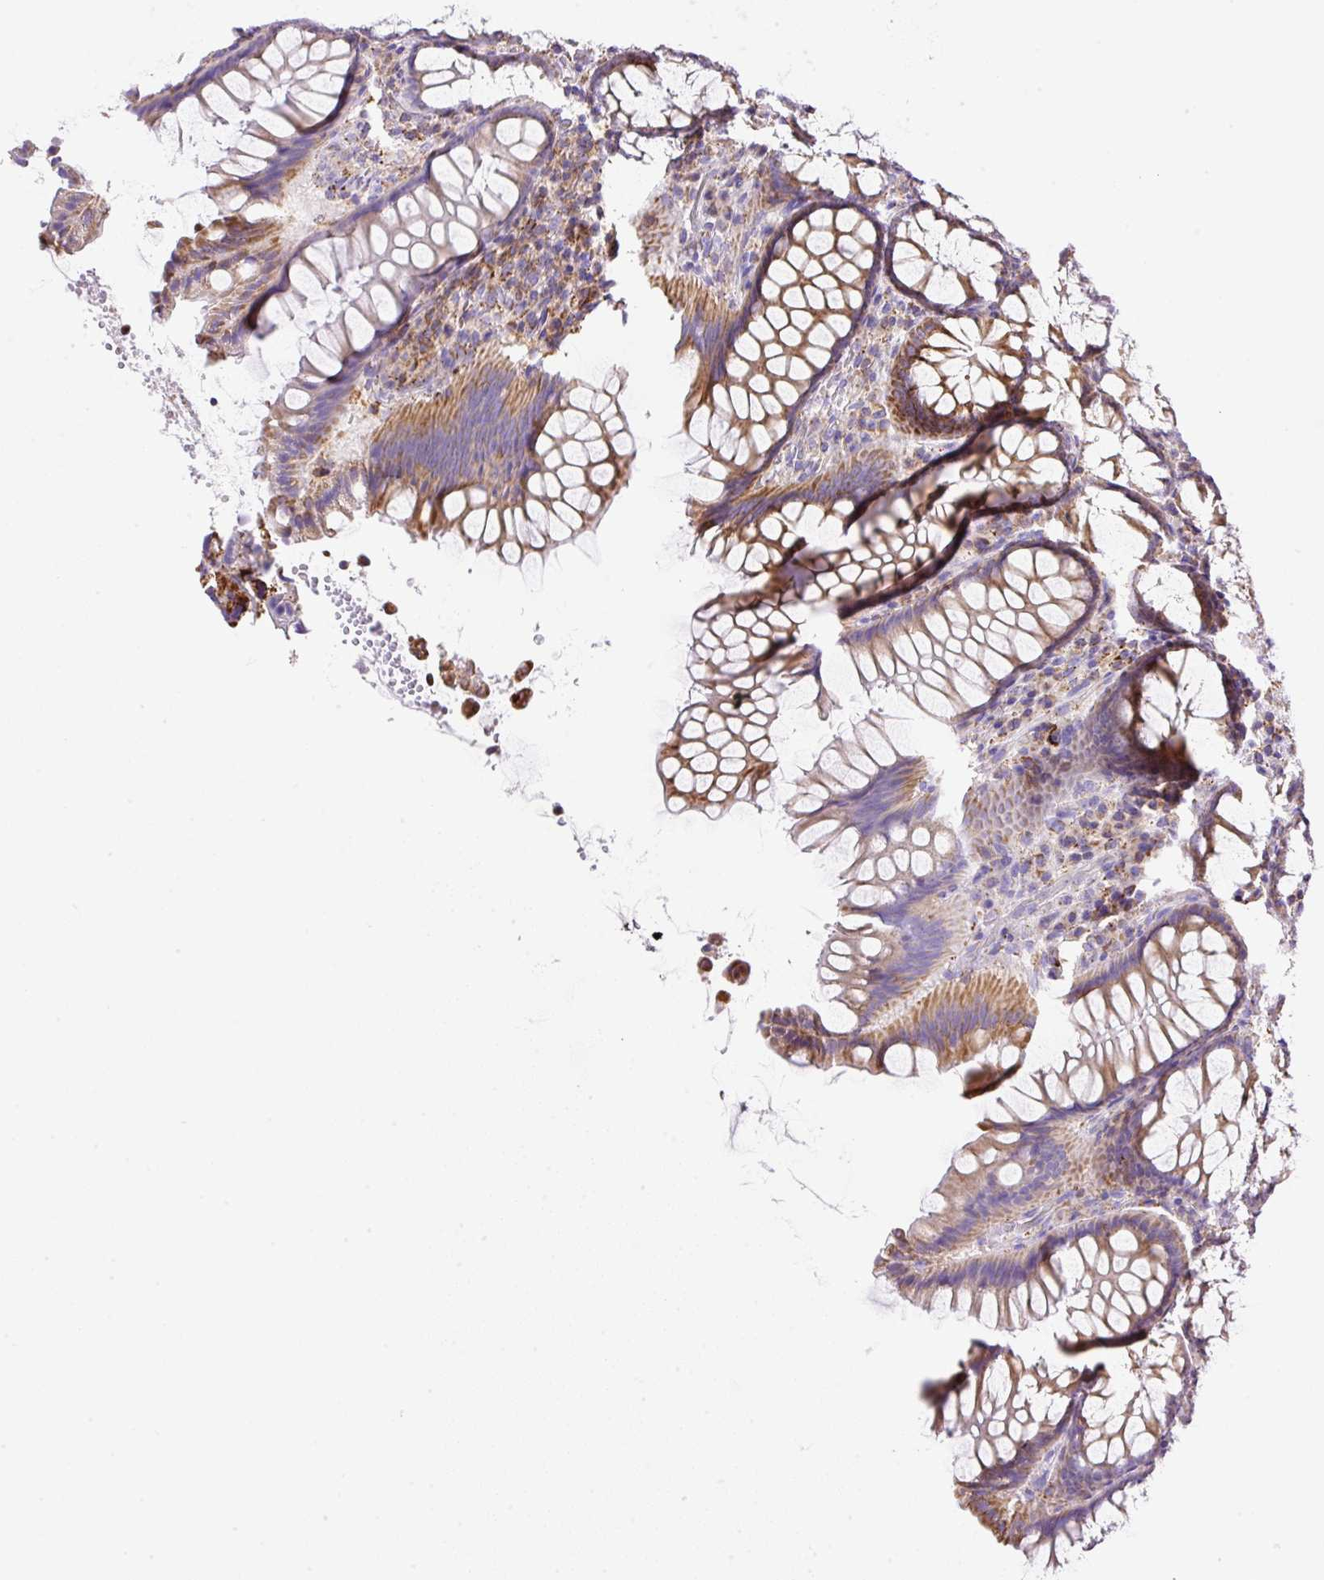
{"staining": {"intensity": "moderate", "quantity": "<25%", "location": "cytoplasmic/membranous"}, "tissue": "colon", "cell_type": "Endothelial cells", "image_type": "normal", "snomed": [{"axis": "morphology", "description": "Normal tissue, NOS"}, {"axis": "topography", "description": "Colon"}], "caption": "The immunohistochemical stain labels moderate cytoplasmic/membranous expression in endothelial cells of benign colon. Nuclei are stained in blue.", "gene": "NF1", "patient": {"sex": "female", "age": 79}}